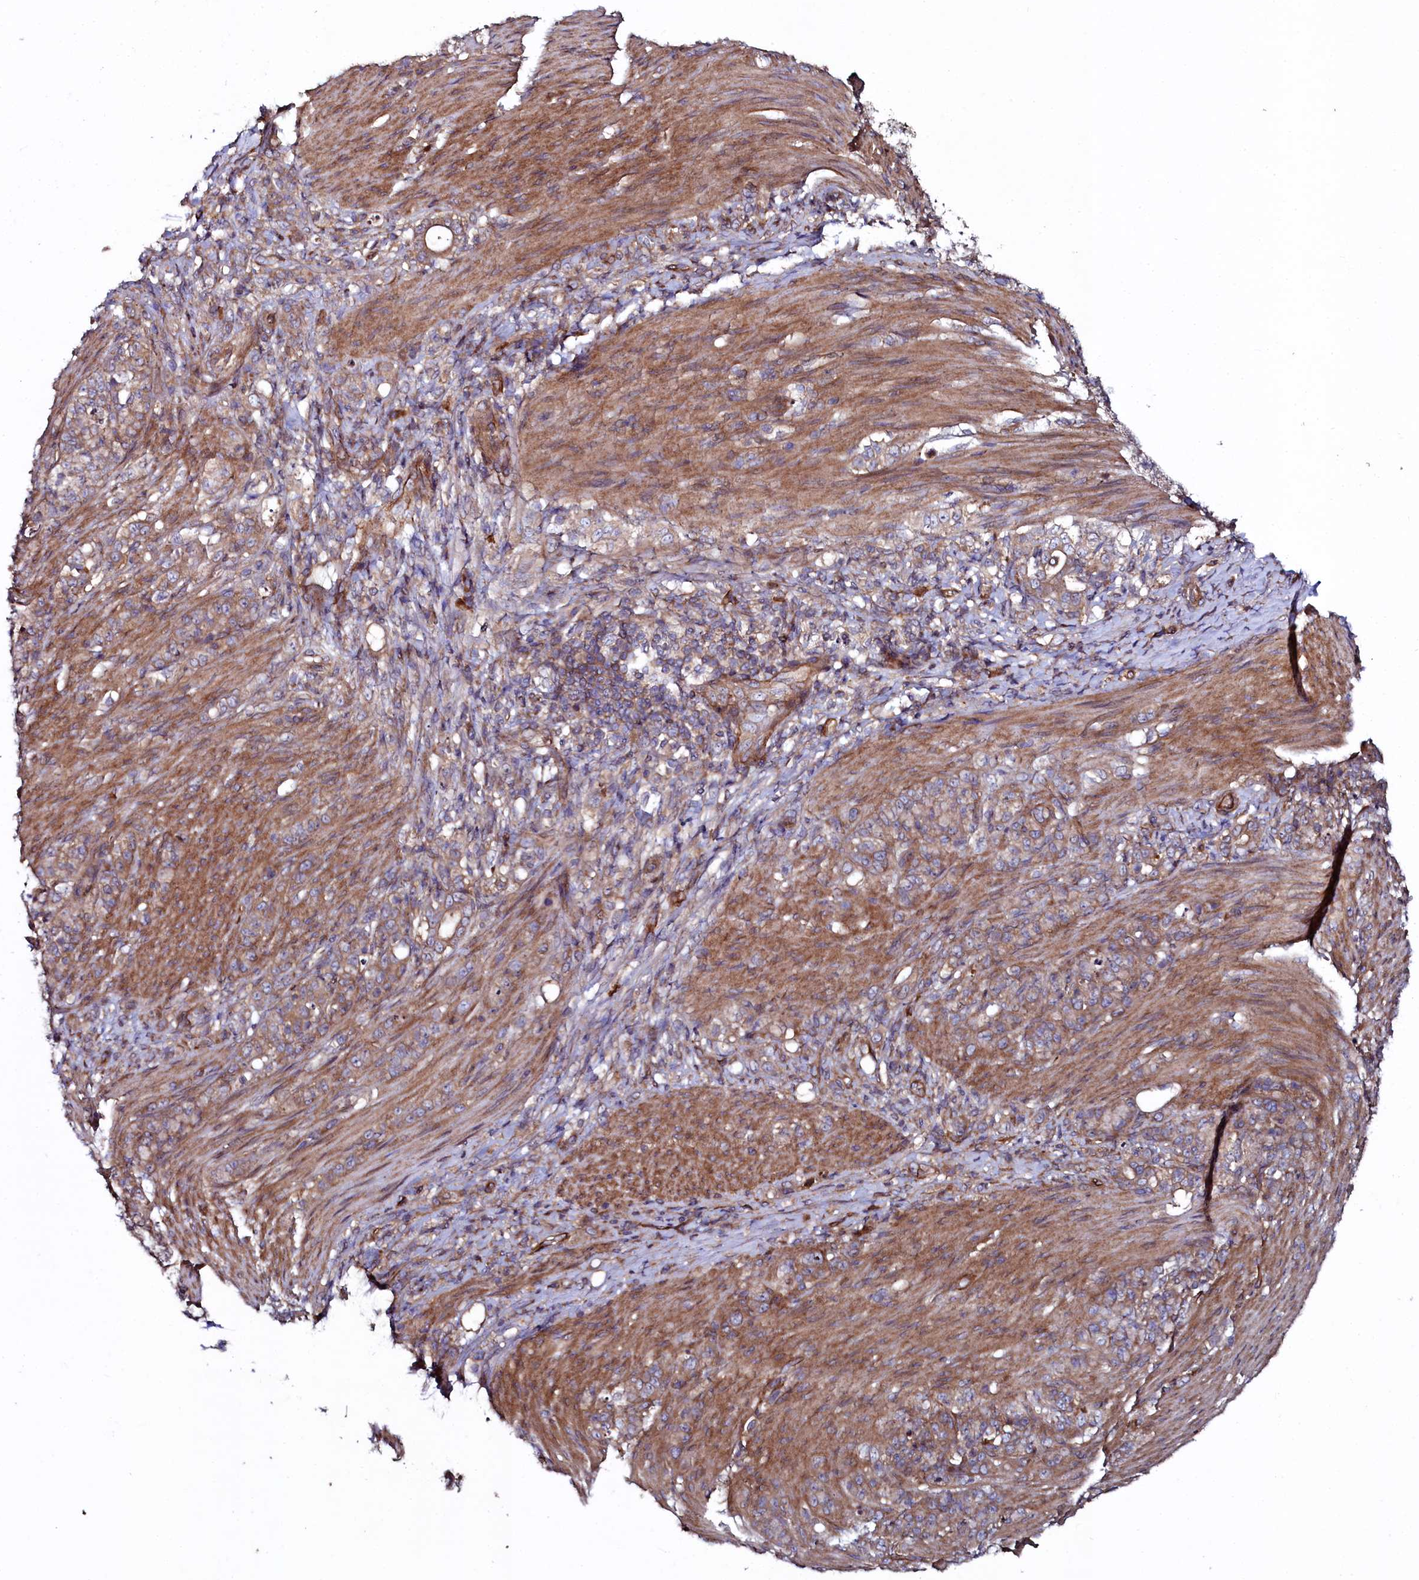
{"staining": {"intensity": "moderate", "quantity": "25%-75%", "location": "cytoplasmic/membranous"}, "tissue": "stomach cancer", "cell_type": "Tumor cells", "image_type": "cancer", "snomed": [{"axis": "morphology", "description": "Adenocarcinoma, NOS"}, {"axis": "topography", "description": "Stomach"}], "caption": "Protein staining displays moderate cytoplasmic/membranous expression in about 25%-75% of tumor cells in stomach cancer (adenocarcinoma).", "gene": "USPL1", "patient": {"sex": "female", "age": 79}}